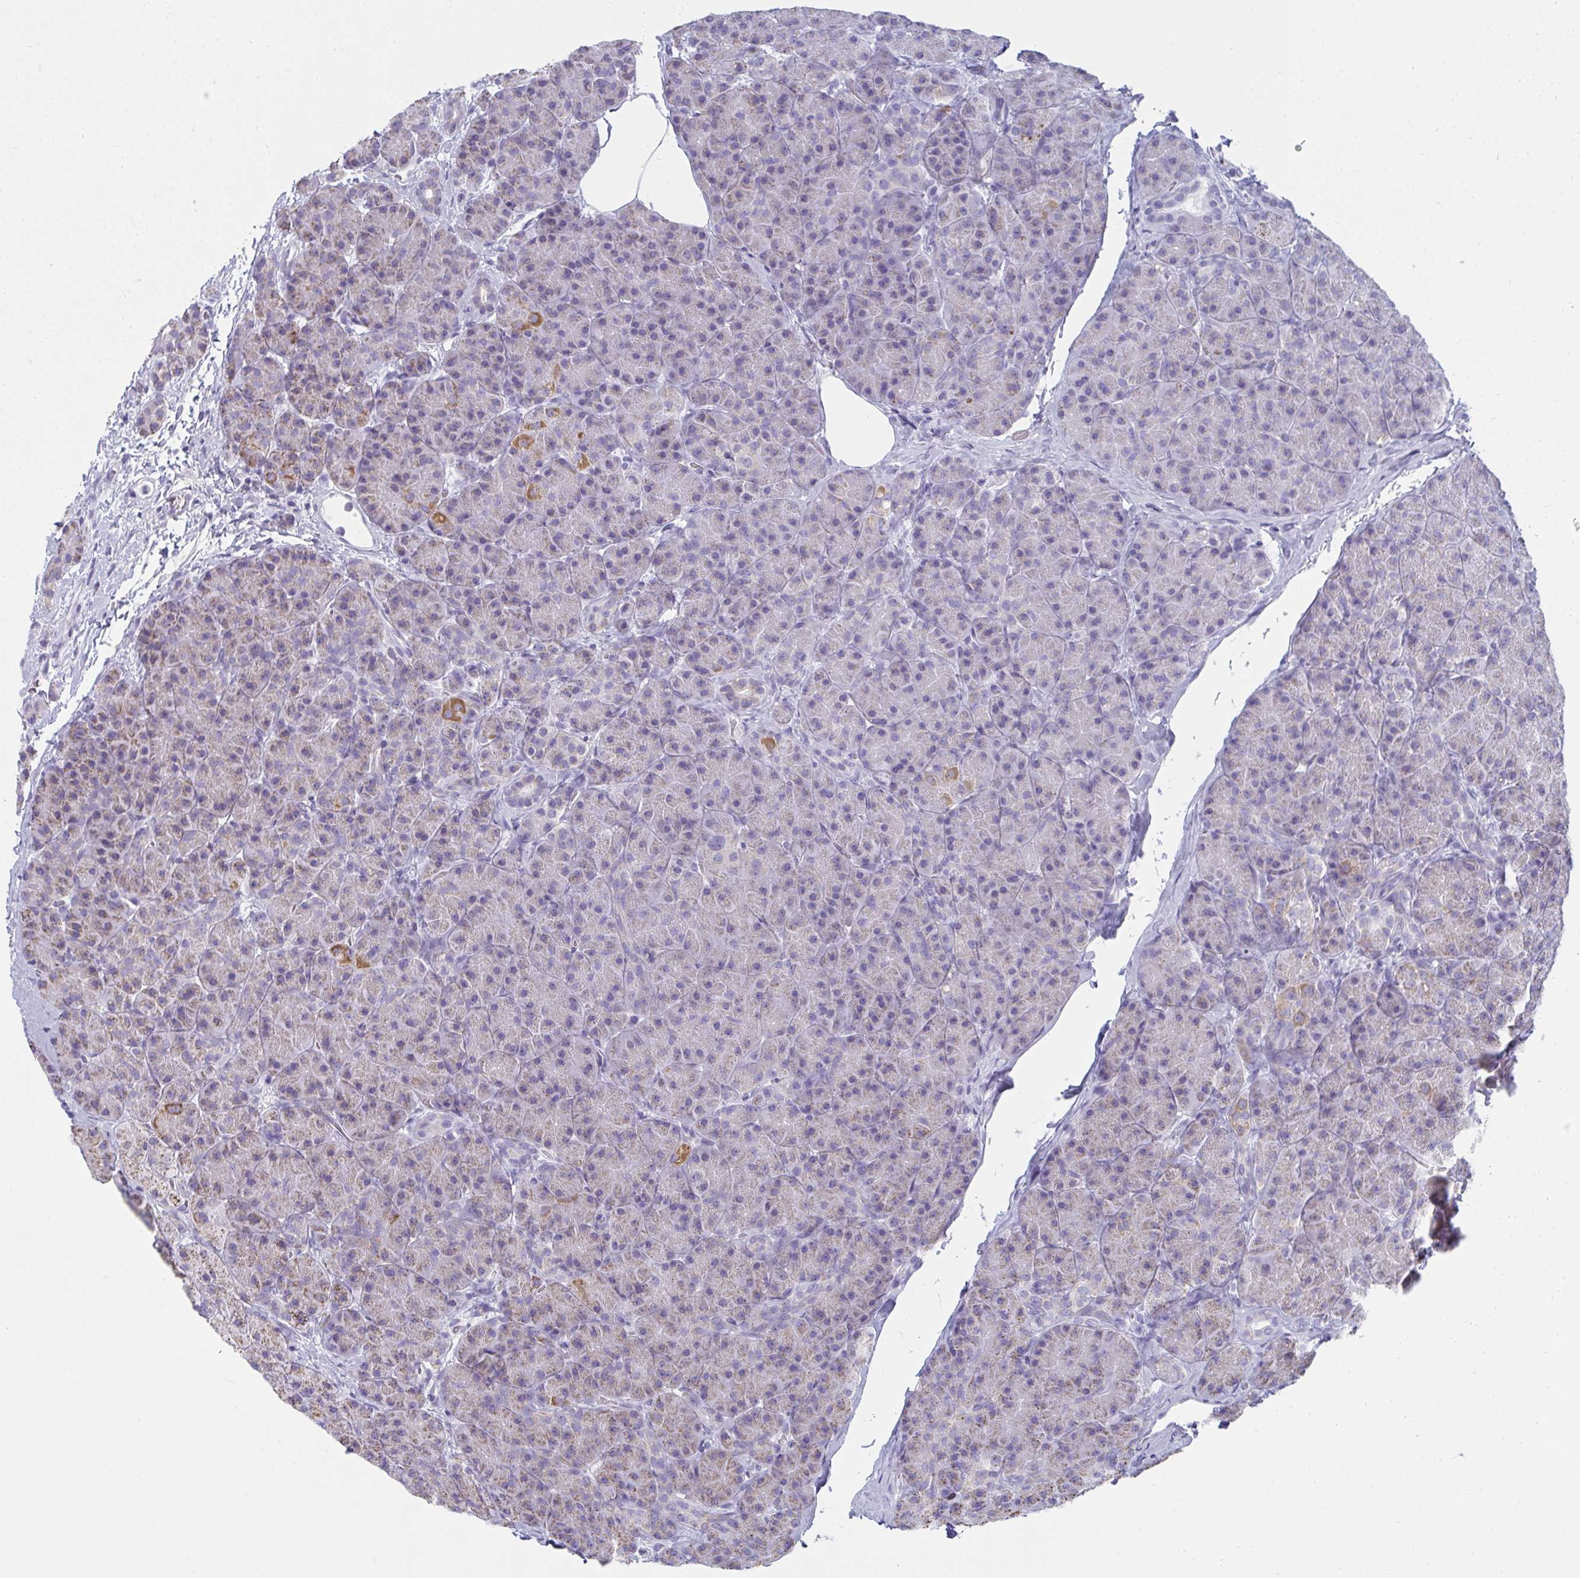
{"staining": {"intensity": "weak", "quantity": "25%-75%", "location": "cytoplasmic/membranous"}, "tissue": "pancreas", "cell_type": "Exocrine glandular cells", "image_type": "normal", "snomed": [{"axis": "morphology", "description": "Normal tissue, NOS"}, {"axis": "topography", "description": "Pancreas"}], "caption": "Immunohistochemistry (IHC) (DAB (3,3'-diaminobenzidine)) staining of normal pancreas demonstrates weak cytoplasmic/membranous protein expression in about 25%-75% of exocrine glandular cells.", "gene": "SLC6A1", "patient": {"sex": "male", "age": 57}}